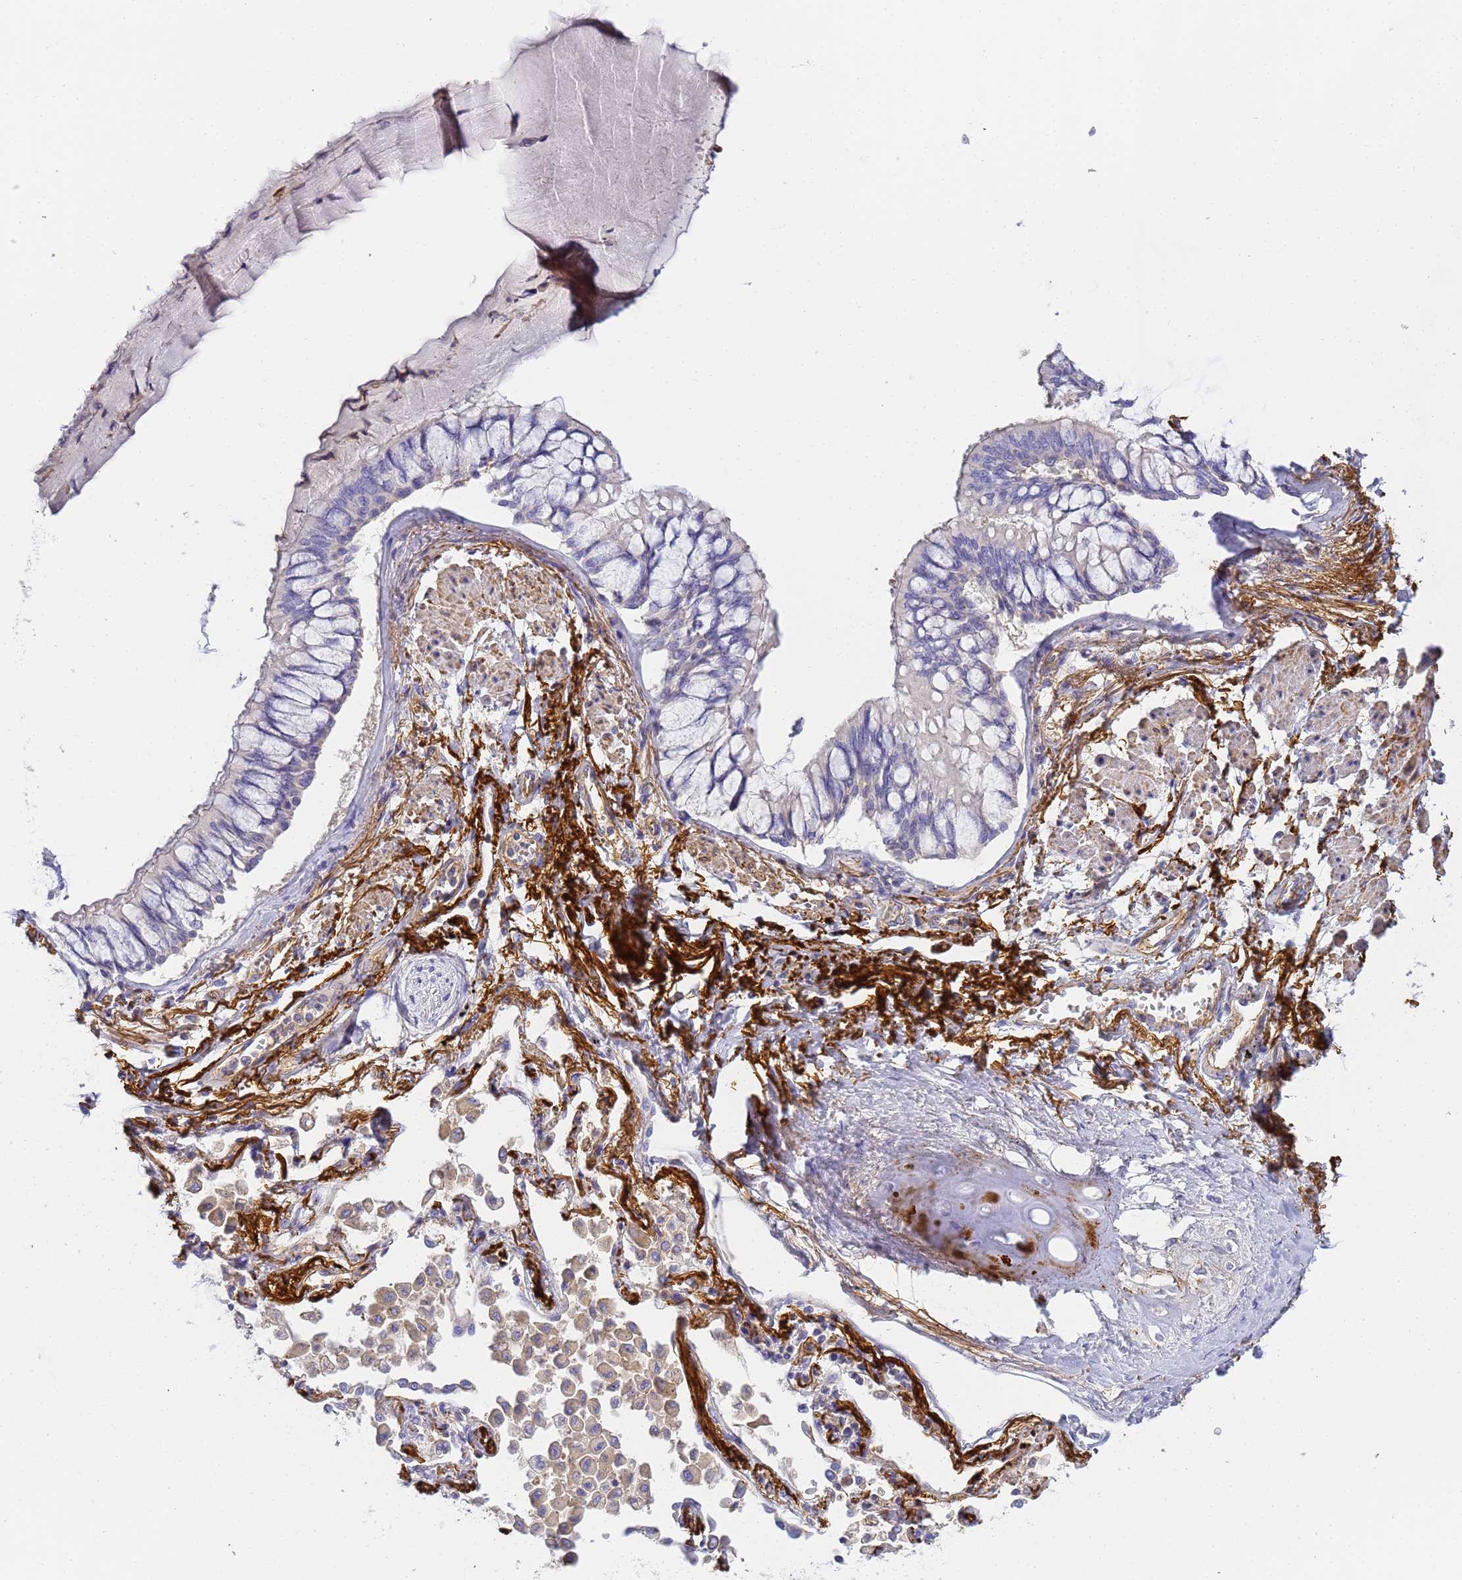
{"staining": {"intensity": "negative", "quantity": "none", "location": "none"}, "tissue": "lung cancer", "cell_type": "Tumor cells", "image_type": "cancer", "snomed": [{"axis": "morphology", "description": "Adenocarcinoma, NOS"}, {"axis": "topography", "description": "Lung"}], "caption": "High power microscopy histopathology image of an immunohistochemistry image of lung cancer, revealing no significant positivity in tumor cells.", "gene": "MYL12A", "patient": {"sex": "male", "age": 67}}